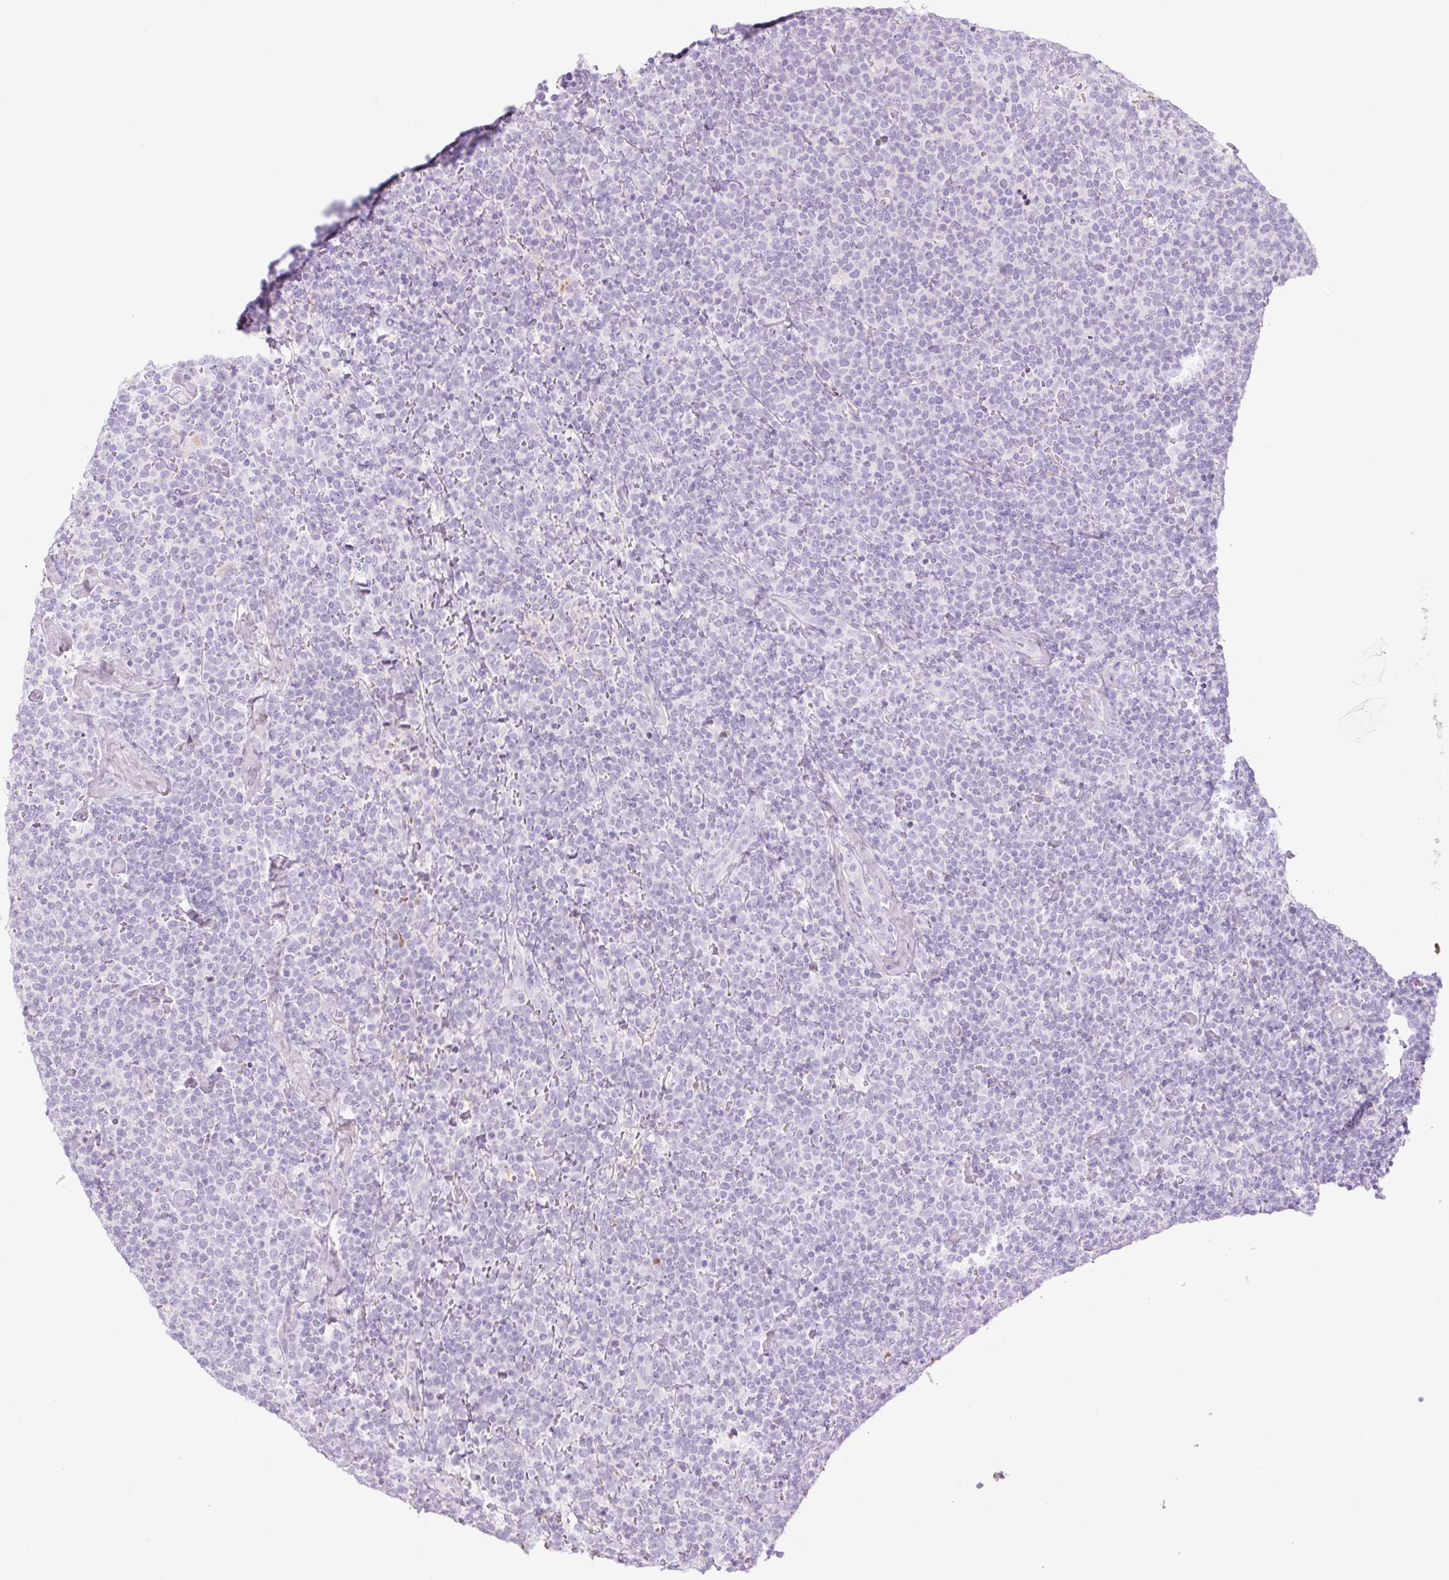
{"staining": {"intensity": "negative", "quantity": "none", "location": "none"}, "tissue": "lymphoma", "cell_type": "Tumor cells", "image_type": "cancer", "snomed": [{"axis": "morphology", "description": "Malignant lymphoma, non-Hodgkin's type, High grade"}, {"axis": "topography", "description": "Lymph node"}], "caption": "Protein analysis of malignant lymphoma, non-Hodgkin's type (high-grade) shows no significant expression in tumor cells. (Immunohistochemistry (ihc), brightfield microscopy, high magnification).", "gene": "APOA1", "patient": {"sex": "male", "age": 61}}